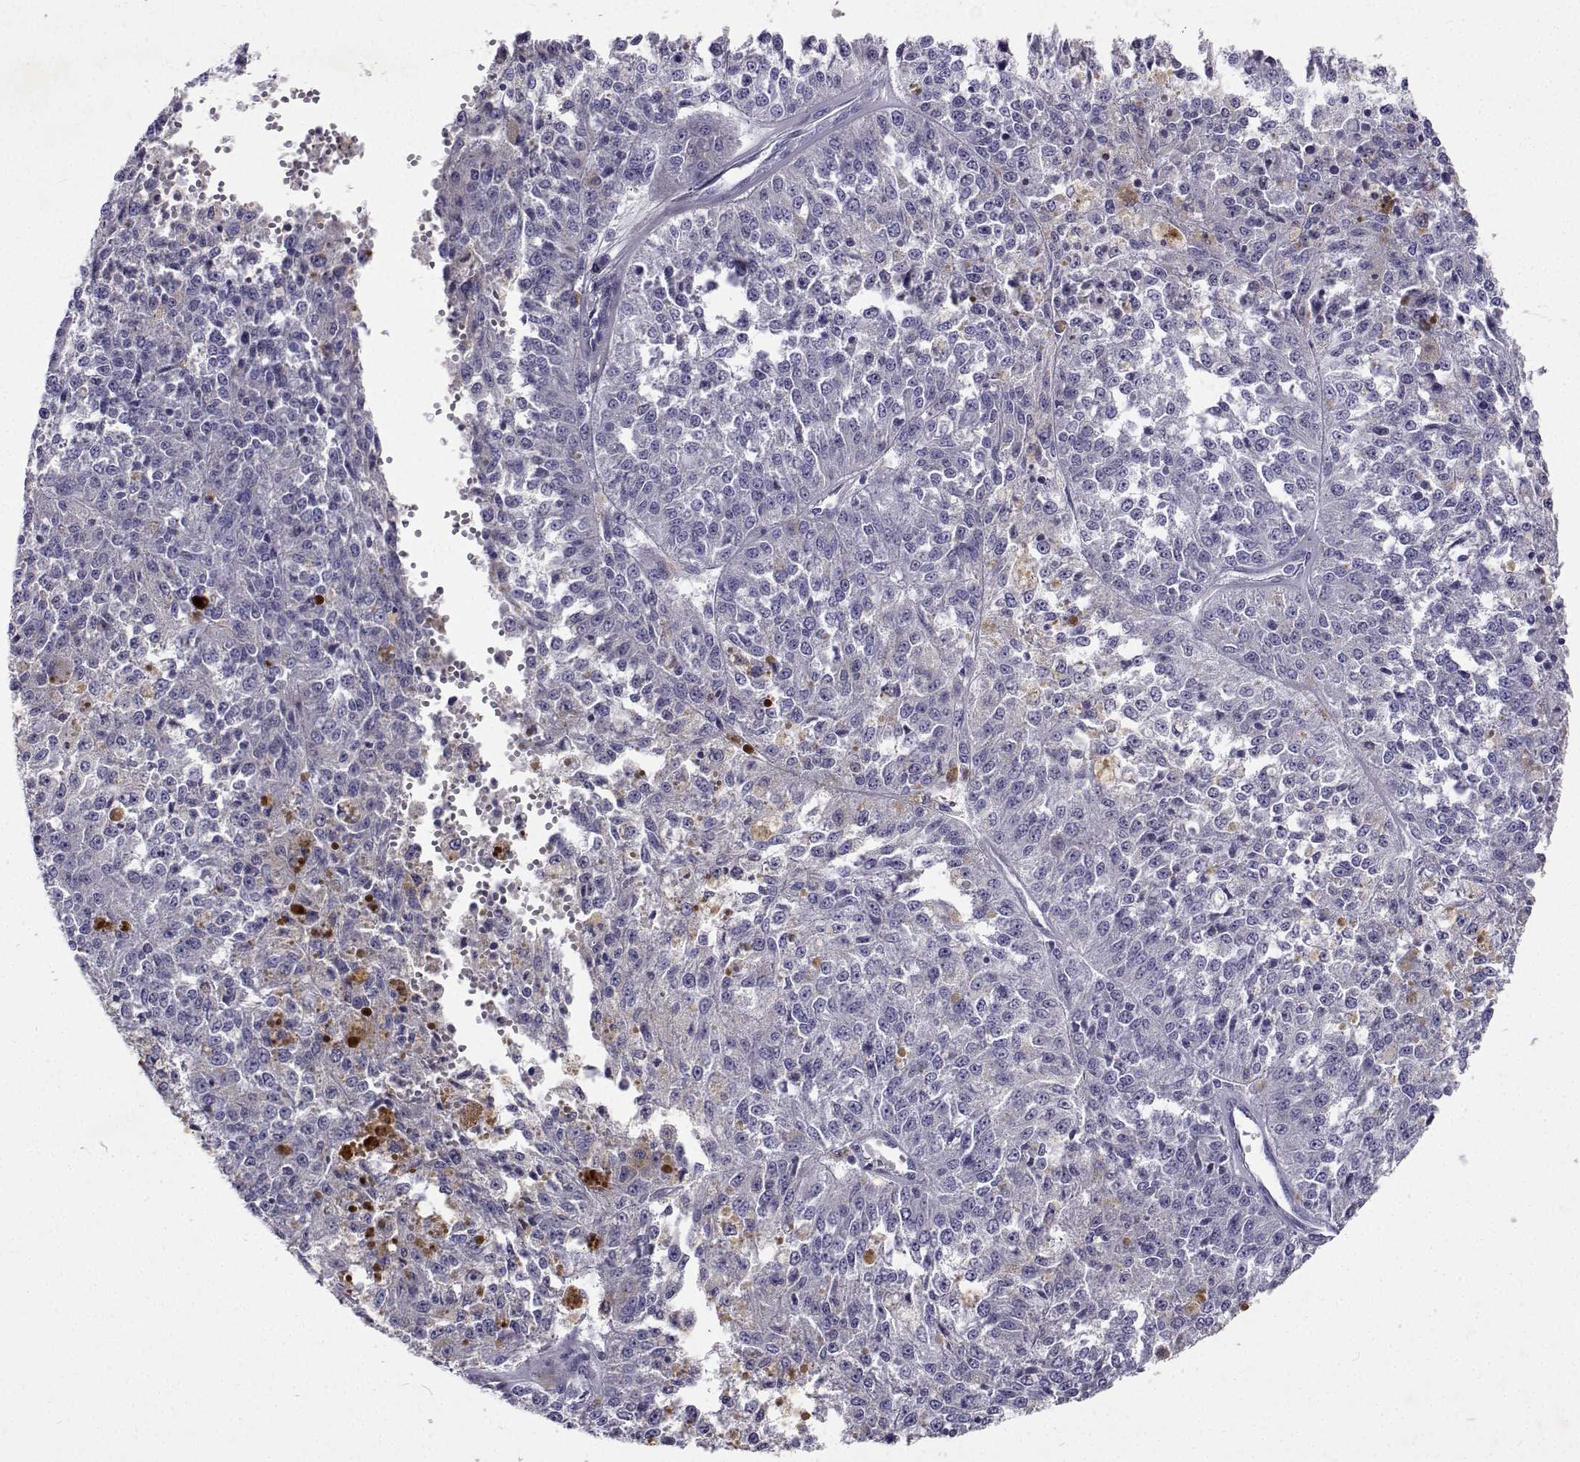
{"staining": {"intensity": "negative", "quantity": "none", "location": "none"}, "tissue": "melanoma", "cell_type": "Tumor cells", "image_type": "cancer", "snomed": [{"axis": "morphology", "description": "Malignant melanoma, Metastatic site"}, {"axis": "topography", "description": "Lymph node"}], "caption": "The image exhibits no significant positivity in tumor cells of melanoma. Brightfield microscopy of immunohistochemistry (IHC) stained with DAB (3,3'-diaminobenzidine) (brown) and hematoxylin (blue), captured at high magnification.", "gene": "CFAP44", "patient": {"sex": "female", "age": 64}}